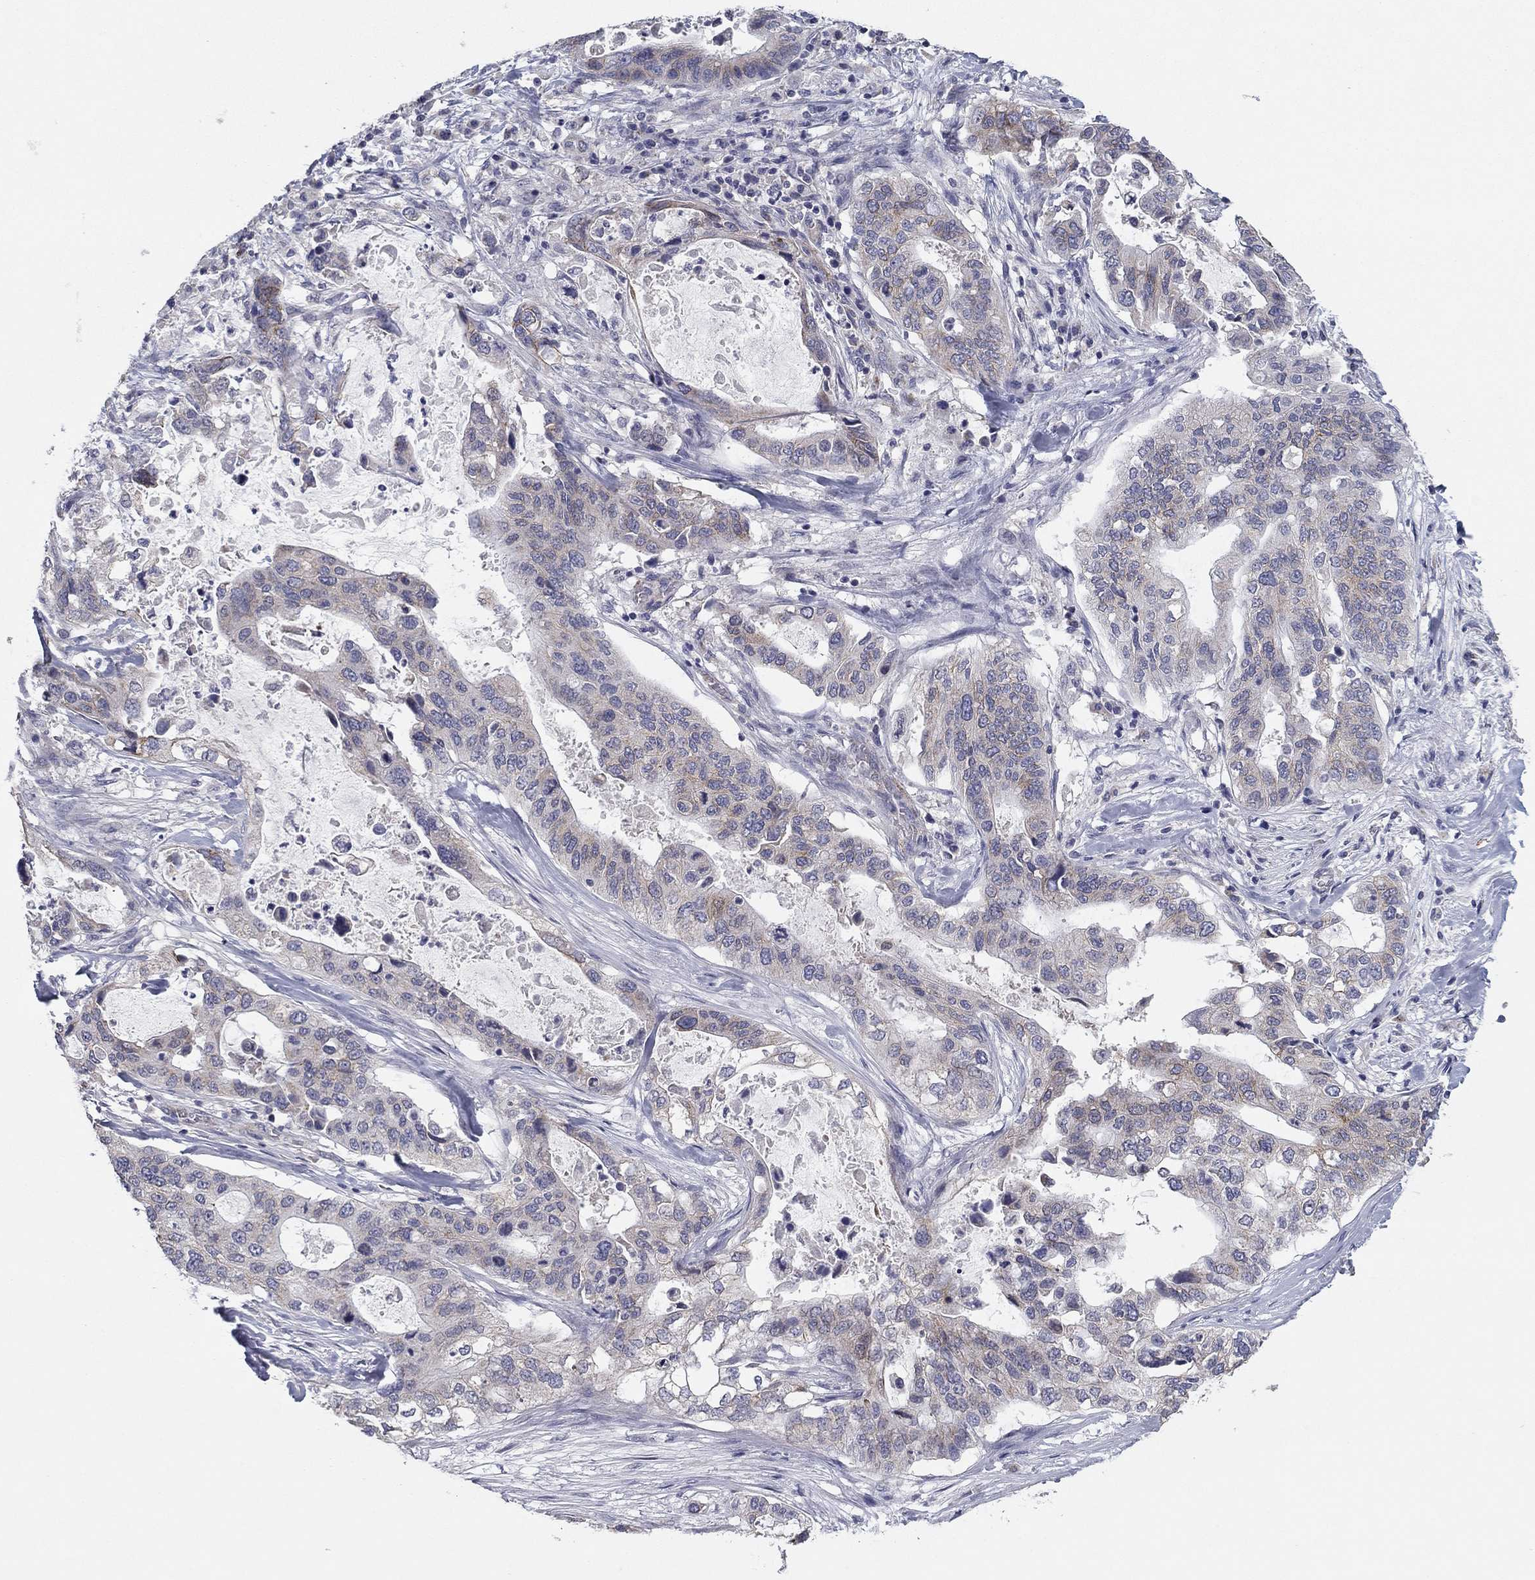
{"staining": {"intensity": "weak", "quantity": "<25%", "location": "cytoplasmic/membranous"}, "tissue": "stomach cancer", "cell_type": "Tumor cells", "image_type": "cancer", "snomed": [{"axis": "morphology", "description": "Adenocarcinoma, NOS"}, {"axis": "topography", "description": "Stomach"}], "caption": "Immunohistochemistry (IHC) photomicrograph of neoplastic tissue: stomach cancer stained with DAB exhibits no significant protein expression in tumor cells.", "gene": "SEPTIN3", "patient": {"sex": "male", "age": 54}}